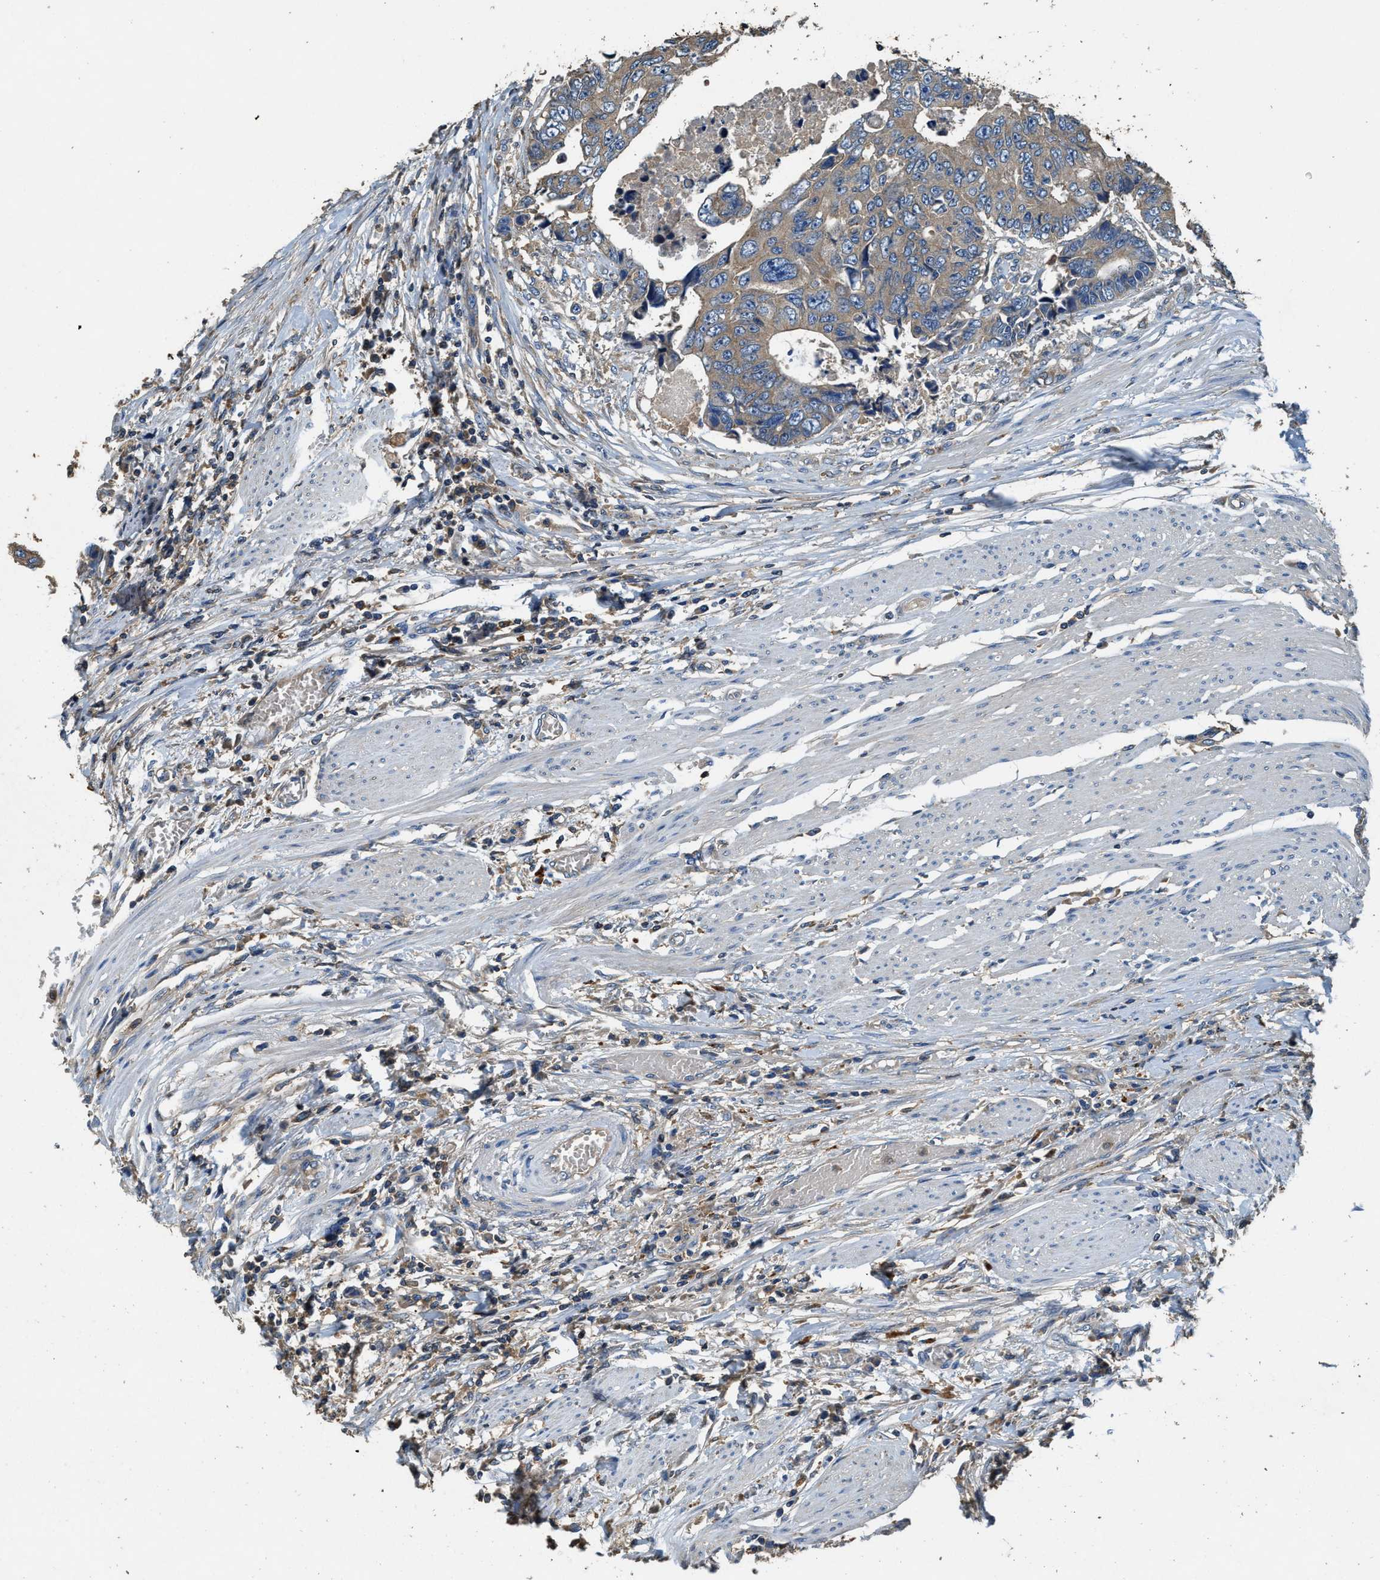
{"staining": {"intensity": "weak", "quantity": ">75%", "location": "cytoplasmic/membranous"}, "tissue": "colorectal cancer", "cell_type": "Tumor cells", "image_type": "cancer", "snomed": [{"axis": "morphology", "description": "Adenocarcinoma, NOS"}, {"axis": "topography", "description": "Rectum"}], "caption": "A micrograph of colorectal adenocarcinoma stained for a protein shows weak cytoplasmic/membranous brown staining in tumor cells.", "gene": "BLOC1S1", "patient": {"sex": "male", "age": 84}}